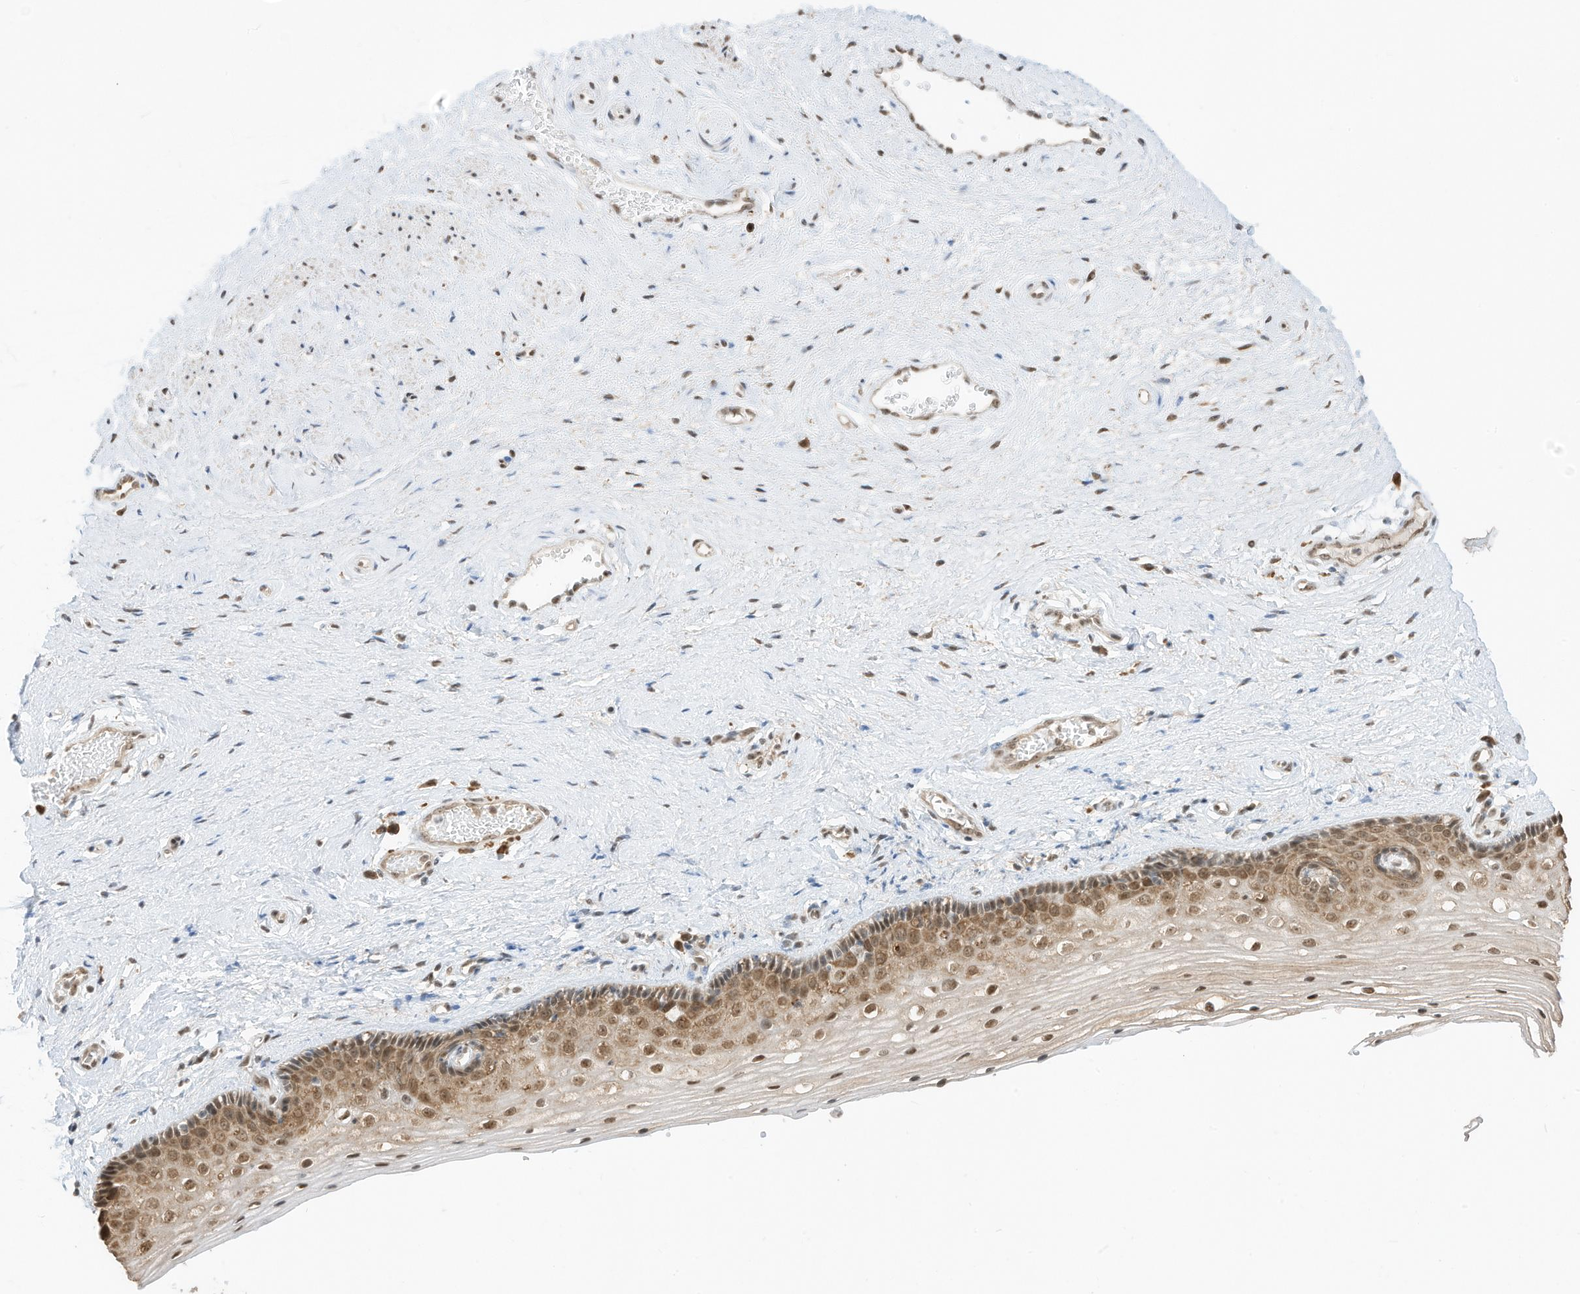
{"staining": {"intensity": "moderate", "quantity": ">75%", "location": "cytoplasmic/membranous,nuclear"}, "tissue": "vagina", "cell_type": "Squamous epithelial cells", "image_type": "normal", "snomed": [{"axis": "morphology", "description": "Normal tissue, NOS"}, {"axis": "topography", "description": "Vagina"}], "caption": "This histopathology image exhibits IHC staining of normal vagina, with medium moderate cytoplasmic/membranous,nuclear expression in about >75% of squamous epithelial cells.", "gene": "ZNF195", "patient": {"sex": "female", "age": 46}}